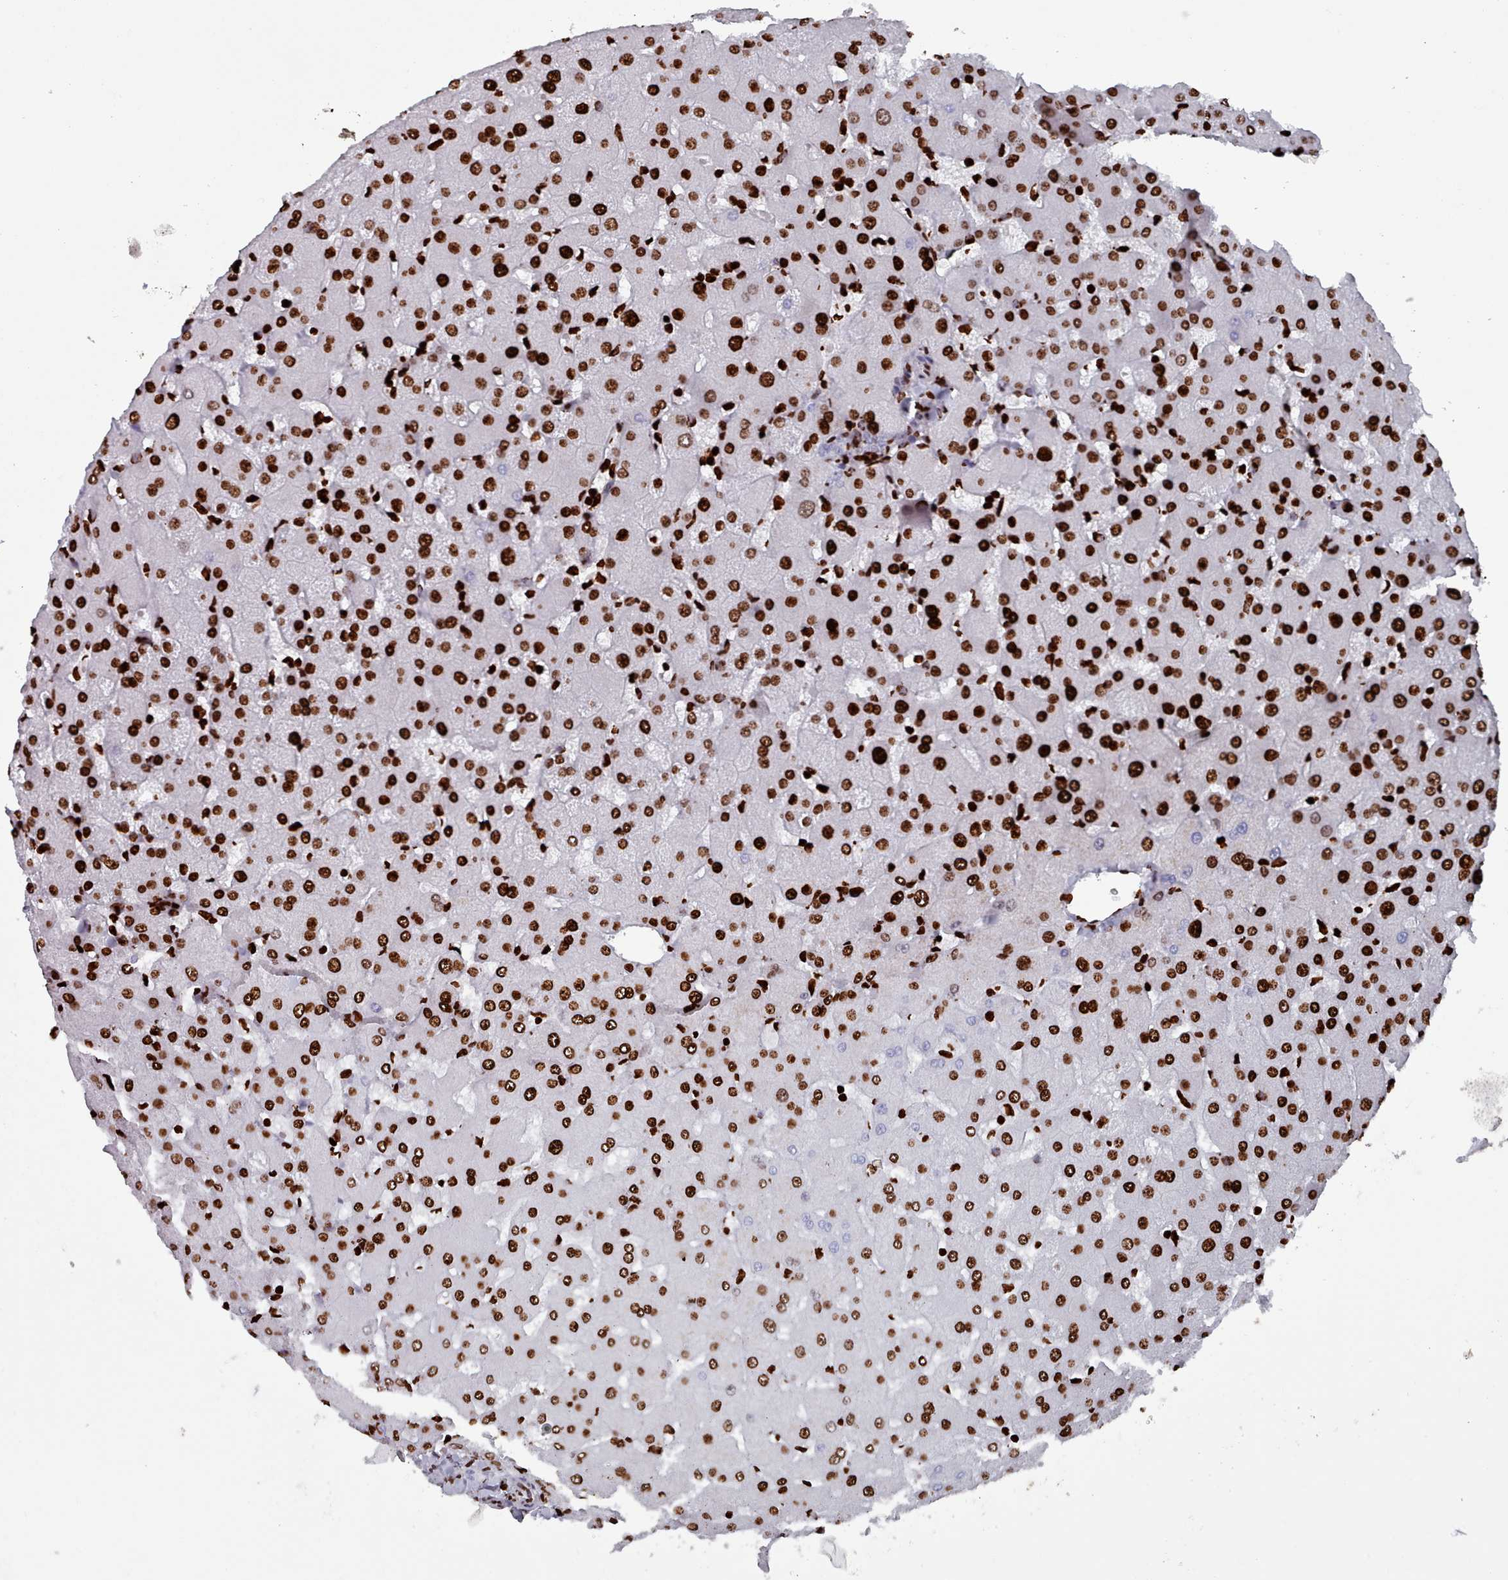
{"staining": {"intensity": "strong", "quantity": ">75%", "location": "nuclear"}, "tissue": "liver", "cell_type": "Cholangiocytes", "image_type": "normal", "snomed": [{"axis": "morphology", "description": "Normal tissue, NOS"}, {"axis": "topography", "description": "Liver"}], "caption": "A high amount of strong nuclear positivity is seen in about >75% of cholangiocytes in normal liver.", "gene": "PCDHB11", "patient": {"sex": "female", "age": 63}}